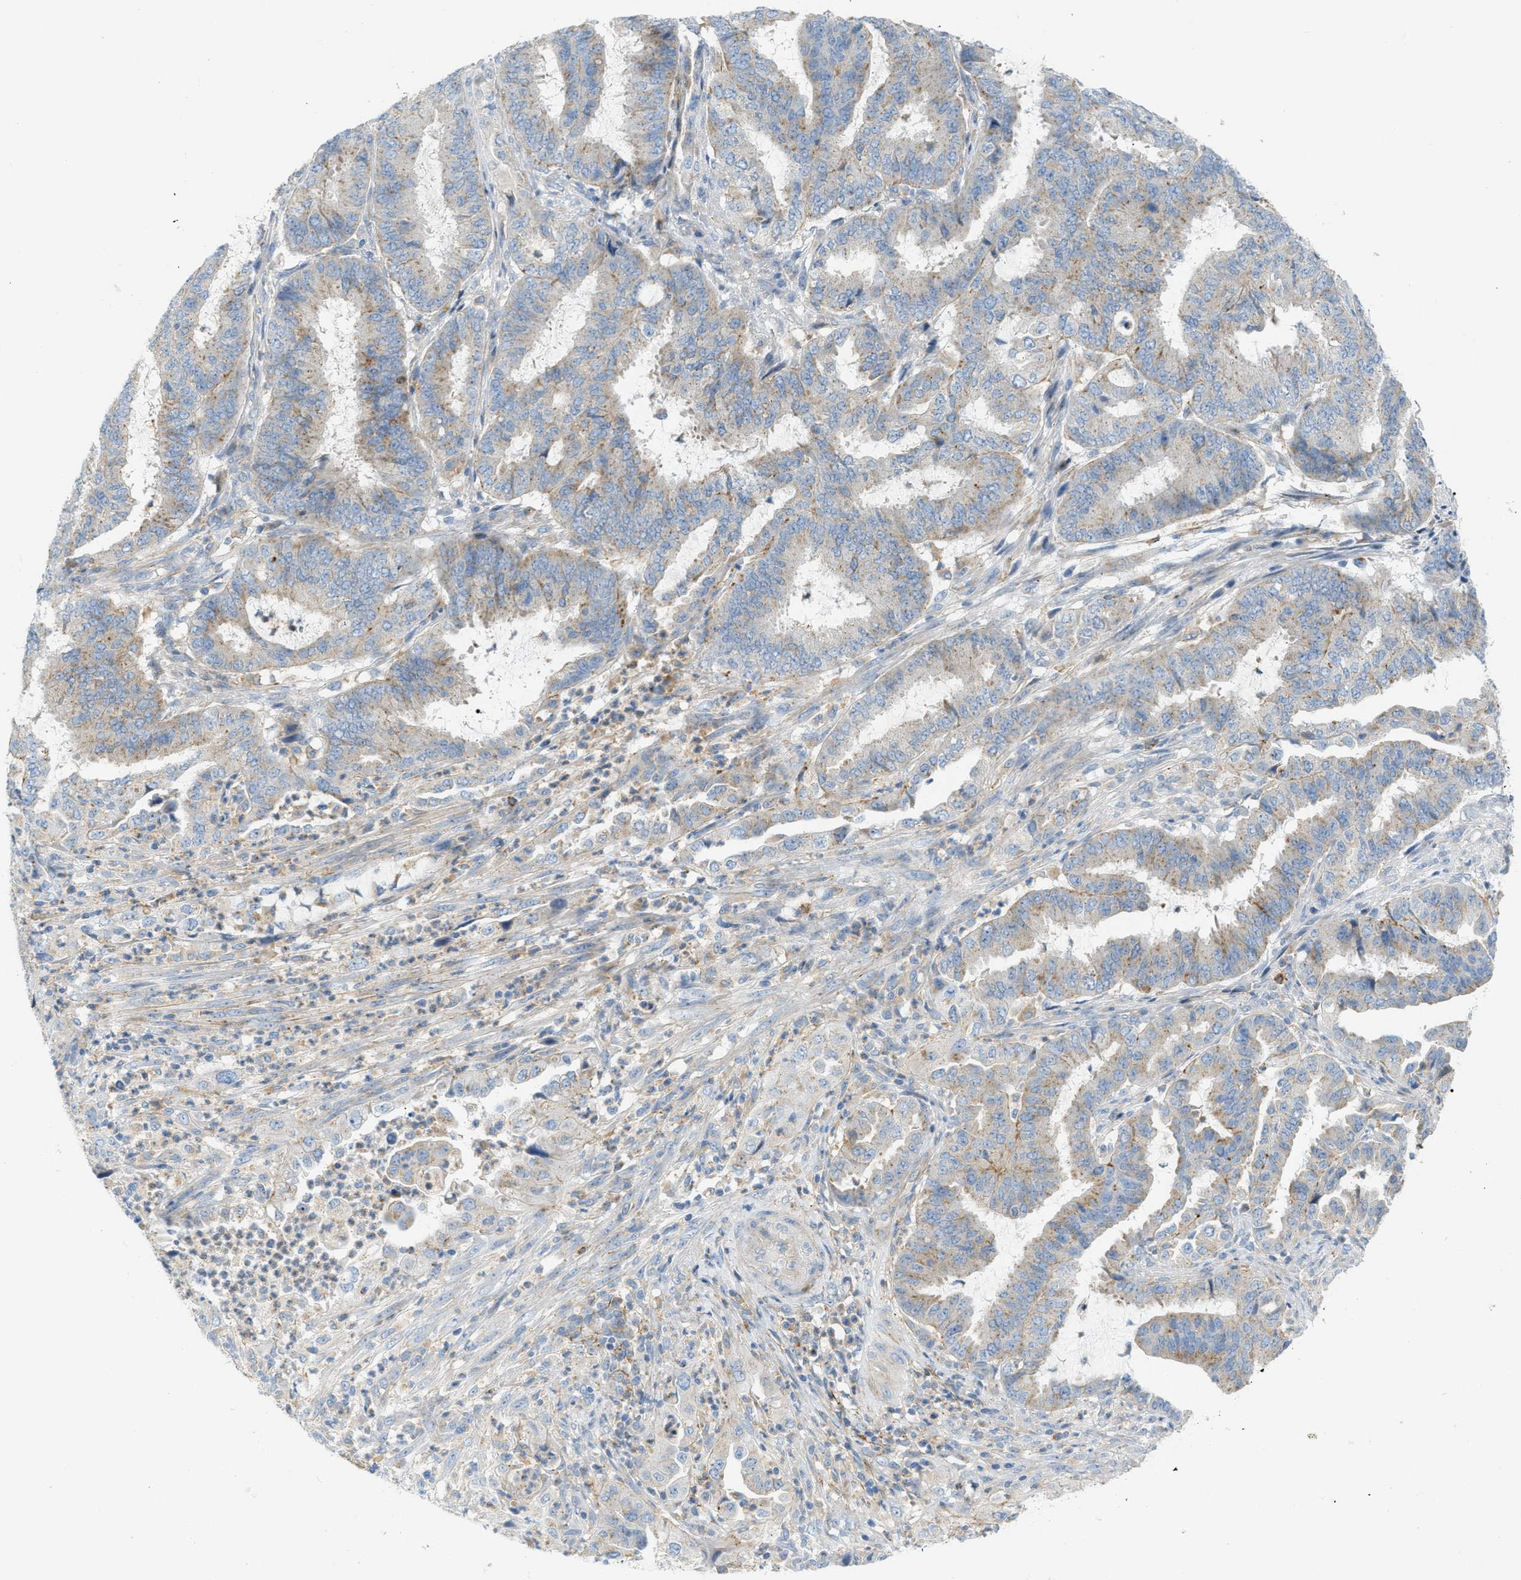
{"staining": {"intensity": "weak", "quantity": "25%-75%", "location": "cytoplasmic/membranous"}, "tissue": "endometrial cancer", "cell_type": "Tumor cells", "image_type": "cancer", "snomed": [{"axis": "morphology", "description": "Adenocarcinoma, NOS"}, {"axis": "topography", "description": "Endometrium"}], "caption": "Immunohistochemistry (DAB (3,3'-diaminobenzidine)) staining of human adenocarcinoma (endometrial) exhibits weak cytoplasmic/membranous protein staining in about 25%-75% of tumor cells.", "gene": "LMBRD1", "patient": {"sex": "female", "age": 51}}